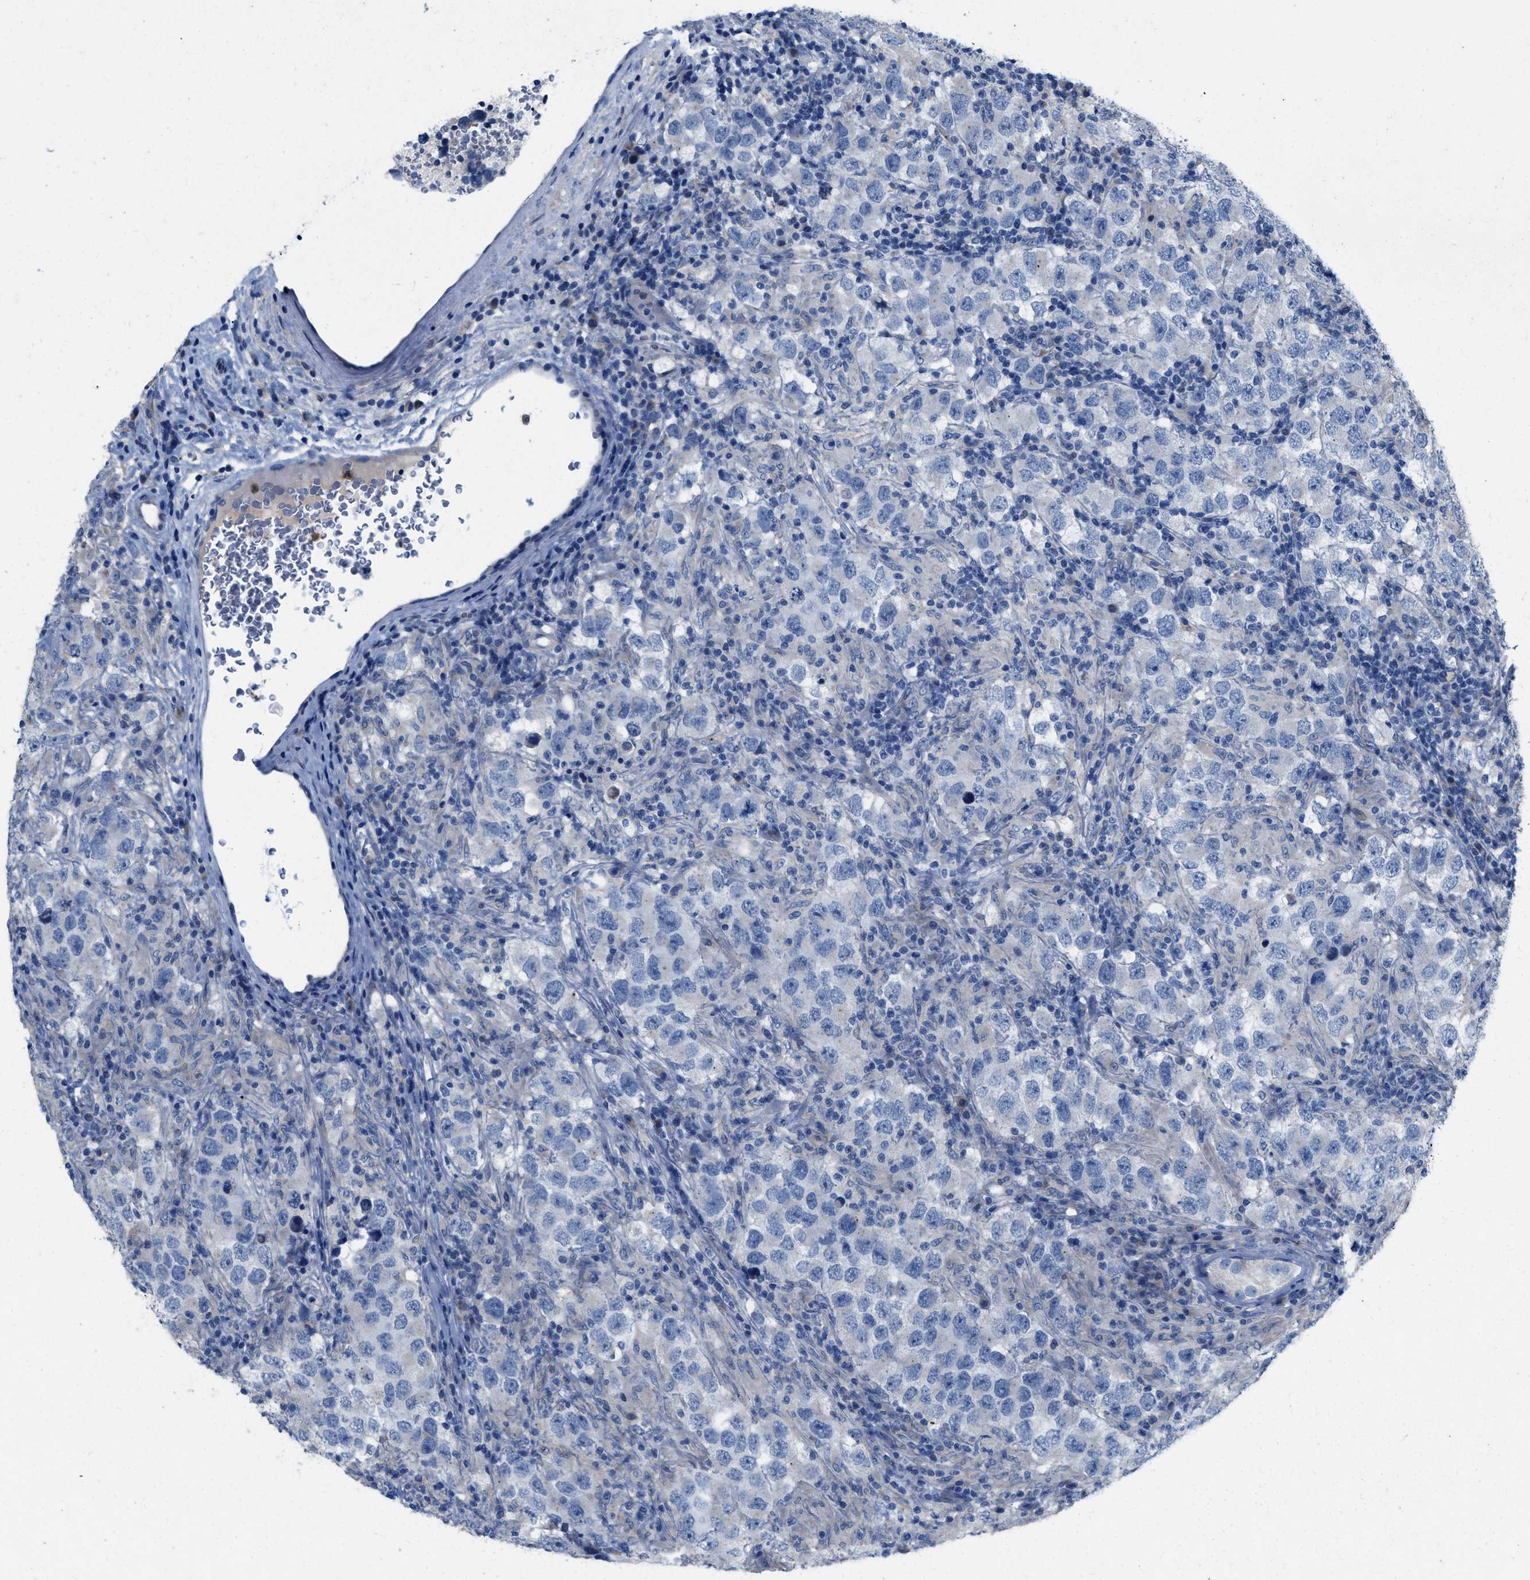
{"staining": {"intensity": "negative", "quantity": "none", "location": "none"}, "tissue": "testis cancer", "cell_type": "Tumor cells", "image_type": "cancer", "snomed": [{"axis": "morphology", "description": "Carcinoma, Embryonal, NOS"}, {"axis": "topography", "description": "Testis"}], "caption": "Immunohistochemical staining of testis embryonal carcinoma shows no significant expression in tumor cells. The staining is performed using DAB (3,3'-diaminobenzidine) brown chromogen with nuclei counter-stained in using hematoxylin.", "gene": "PLPPR5", "patient": {"sex": "male", "age": 21}}